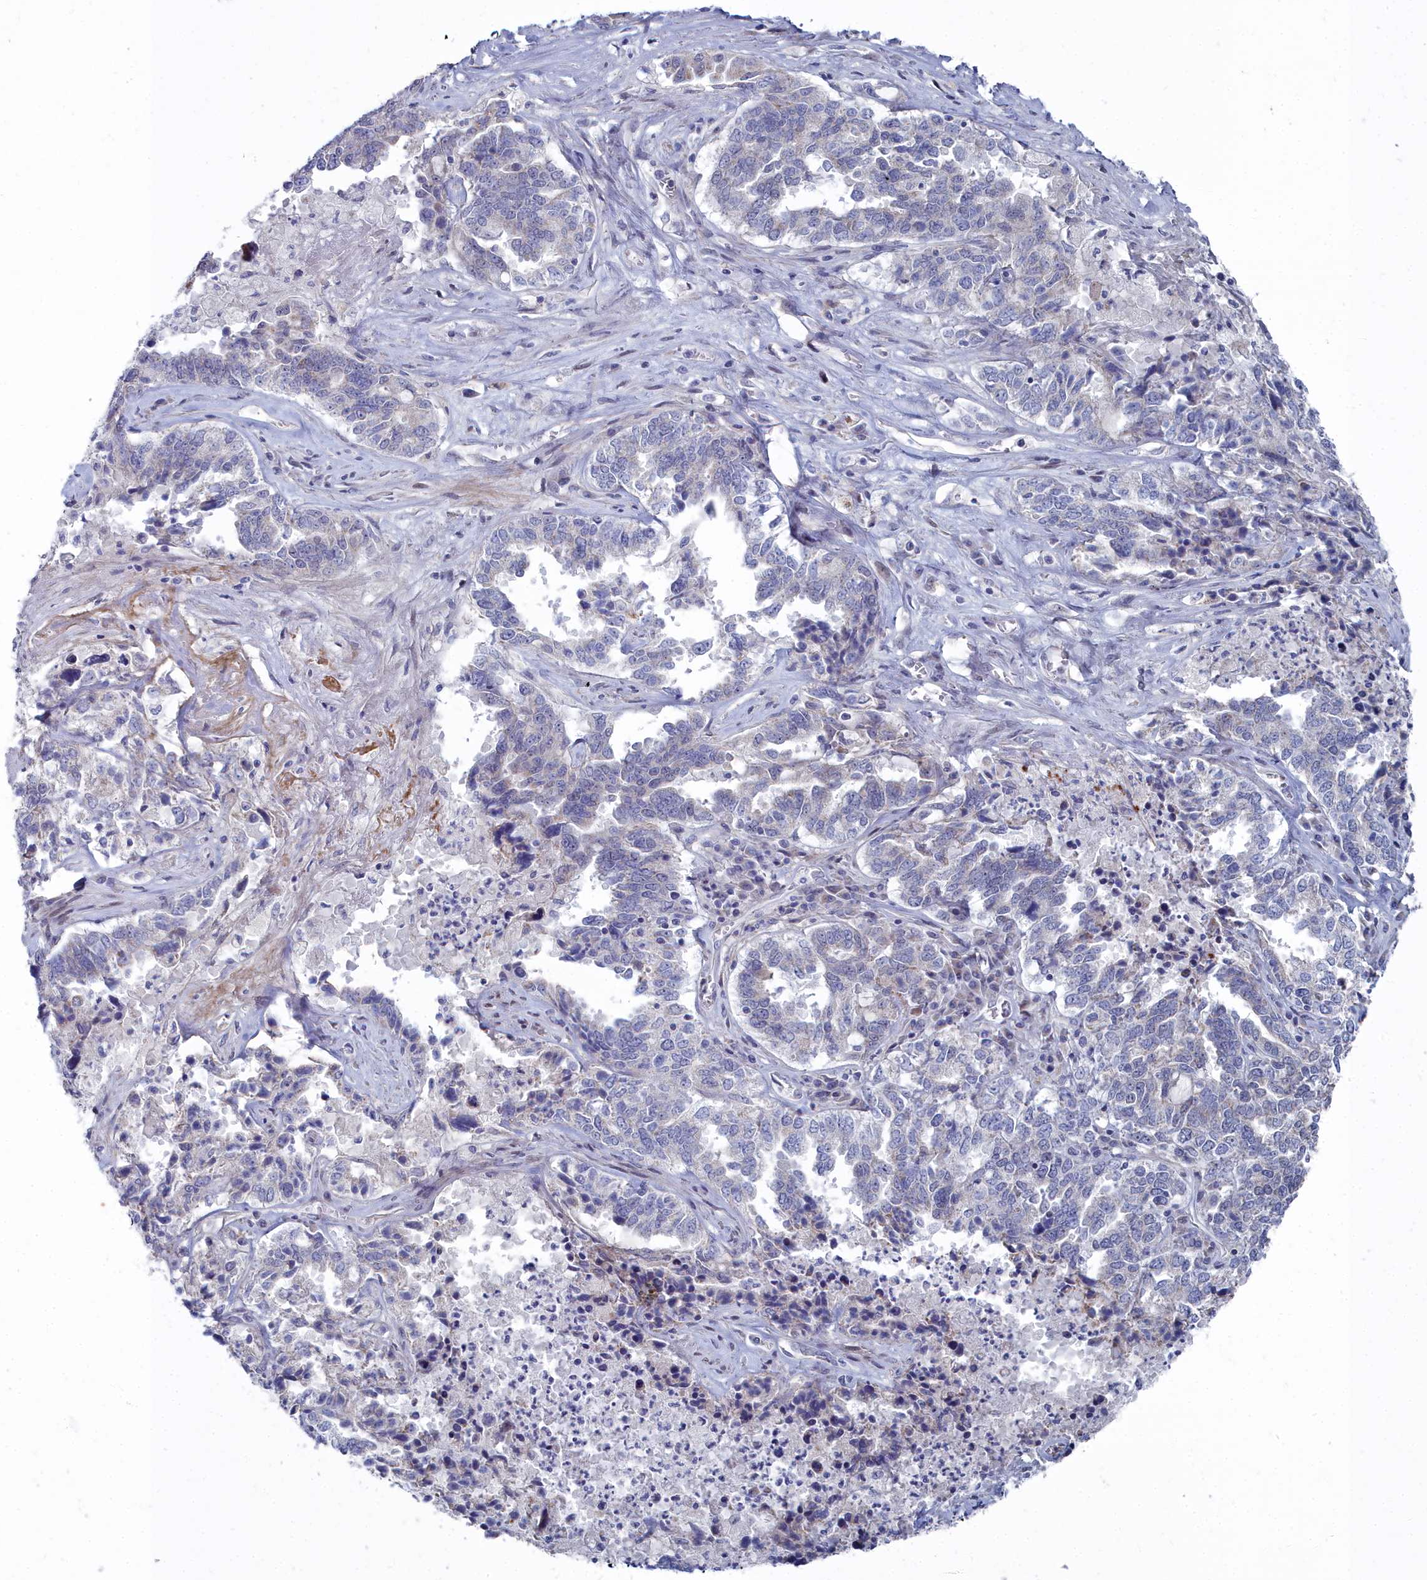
{"staining": {"intensity": "negative", "quantity": "none", "location": "none"}, "tissue": "ovarian cancer", "cell_type": "Tumor cells", "image_type": "cancer", "snomed": [{"axis": "morphology", "description": "Carcinoma, endometroid"}, {"axis": "topography", "description": "Ovary"}], "caption": "Image shows no significant protein staining in tumor cells of ovarian cancer (endometroid carcinoma).", "gene": "SHISAL2A", "patient": {"sex": "female", "age": 62}}